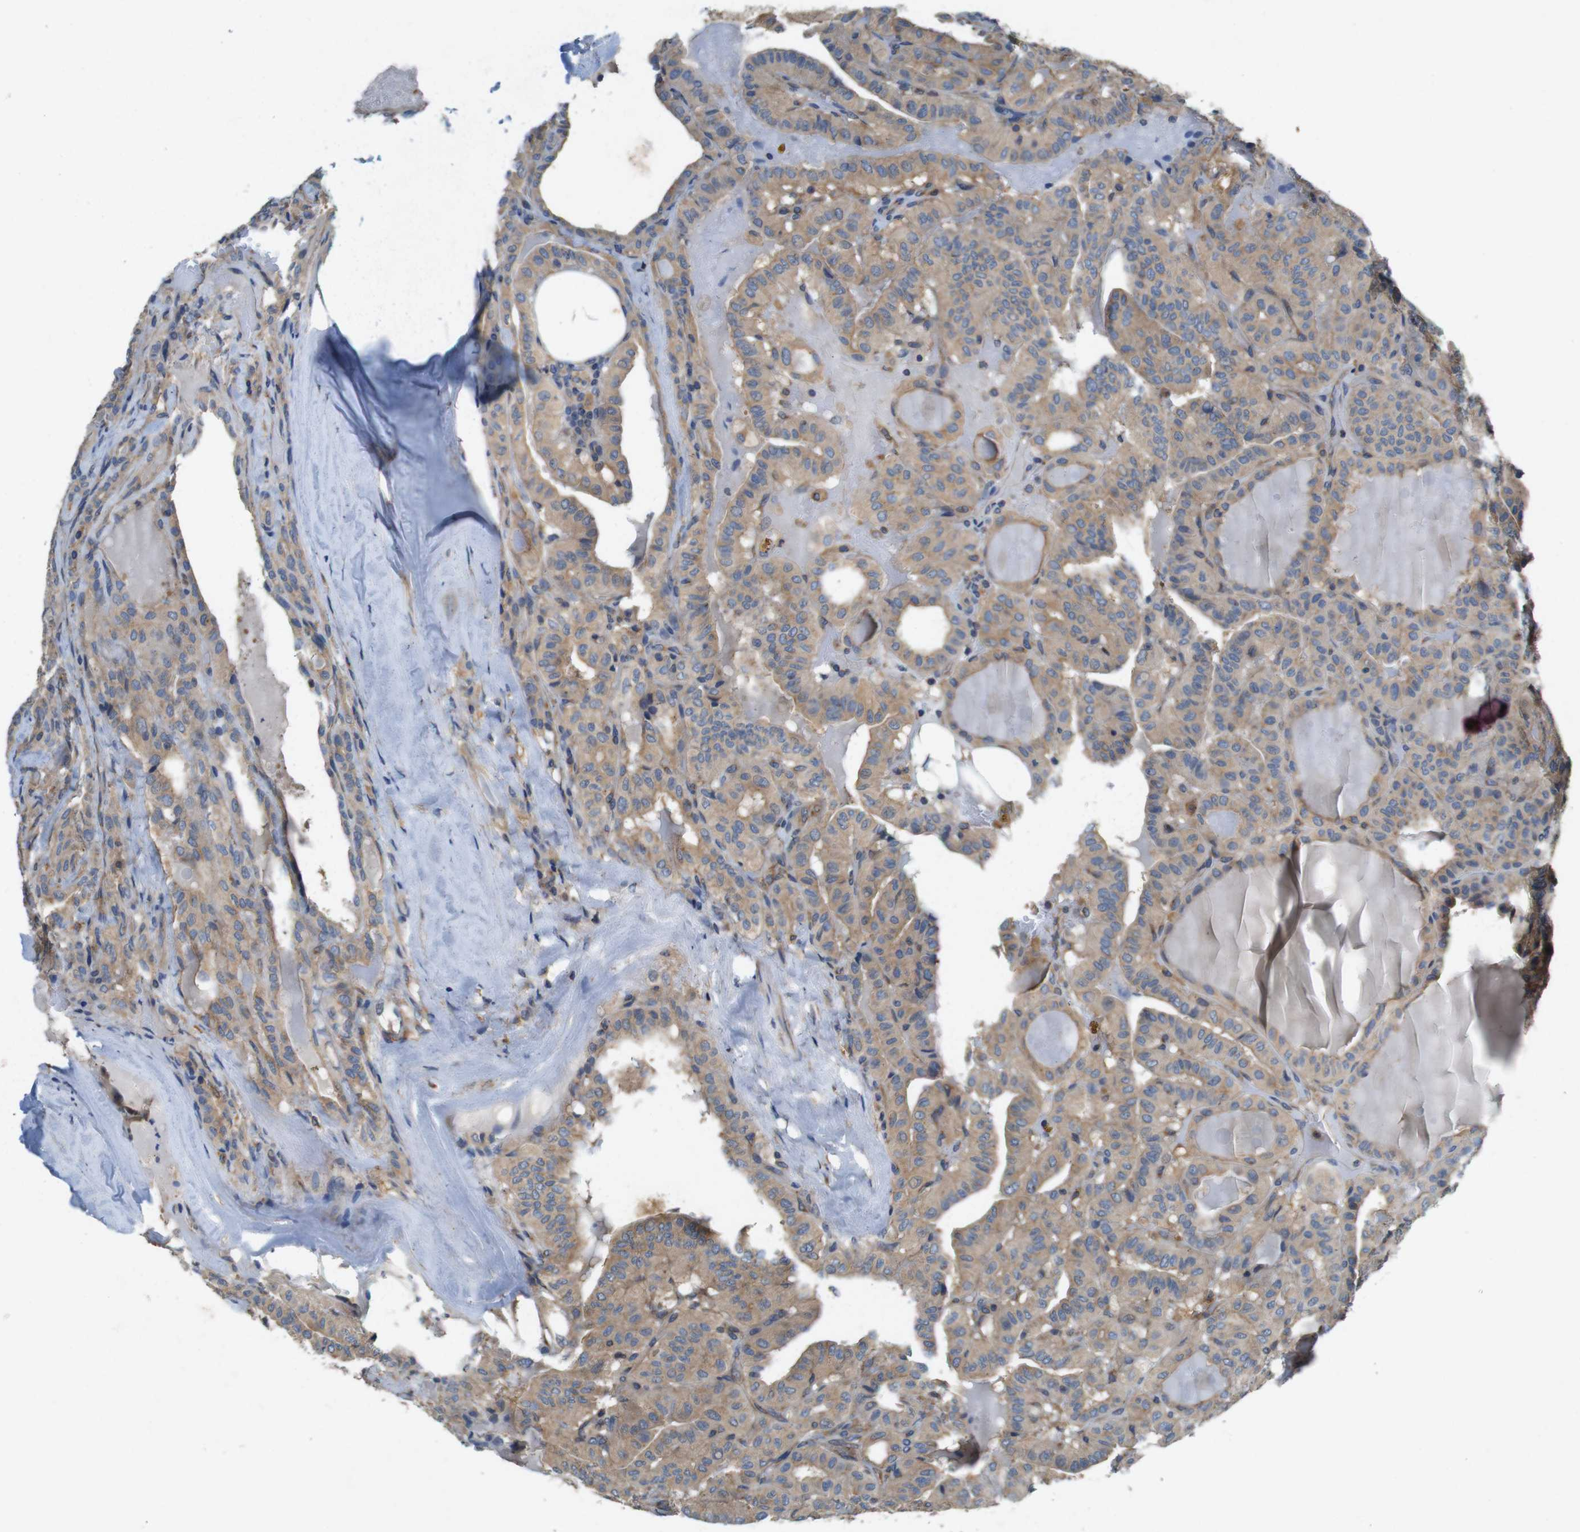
{"staining": {"intensity": "moderate", "quantity": ">75%", "location": "cytoplasmic/membranous"}, "tissue": "head and neck cancer", "cell_type": "Tumor cells", "image_type": "cancer", "snomed": [{"axis": "morphology", "description": "Squamous cell carcinoma, NOS"}, {"axis": "topography", "description": "Oral tissue"}, {"axis": "topography", "description": "Head-Neck"}], "caption": "Immunohistochemical staining of human head and neck squamous cell carcinoma reveals moderate cytoplasmic/membranous protein staining in approximately >75% of tumor cells. (DAB = brown stain, brightfield microscopy at high magnification).", "gene": "DCTN1", "patient": {"sex": "female", "age": 50}}